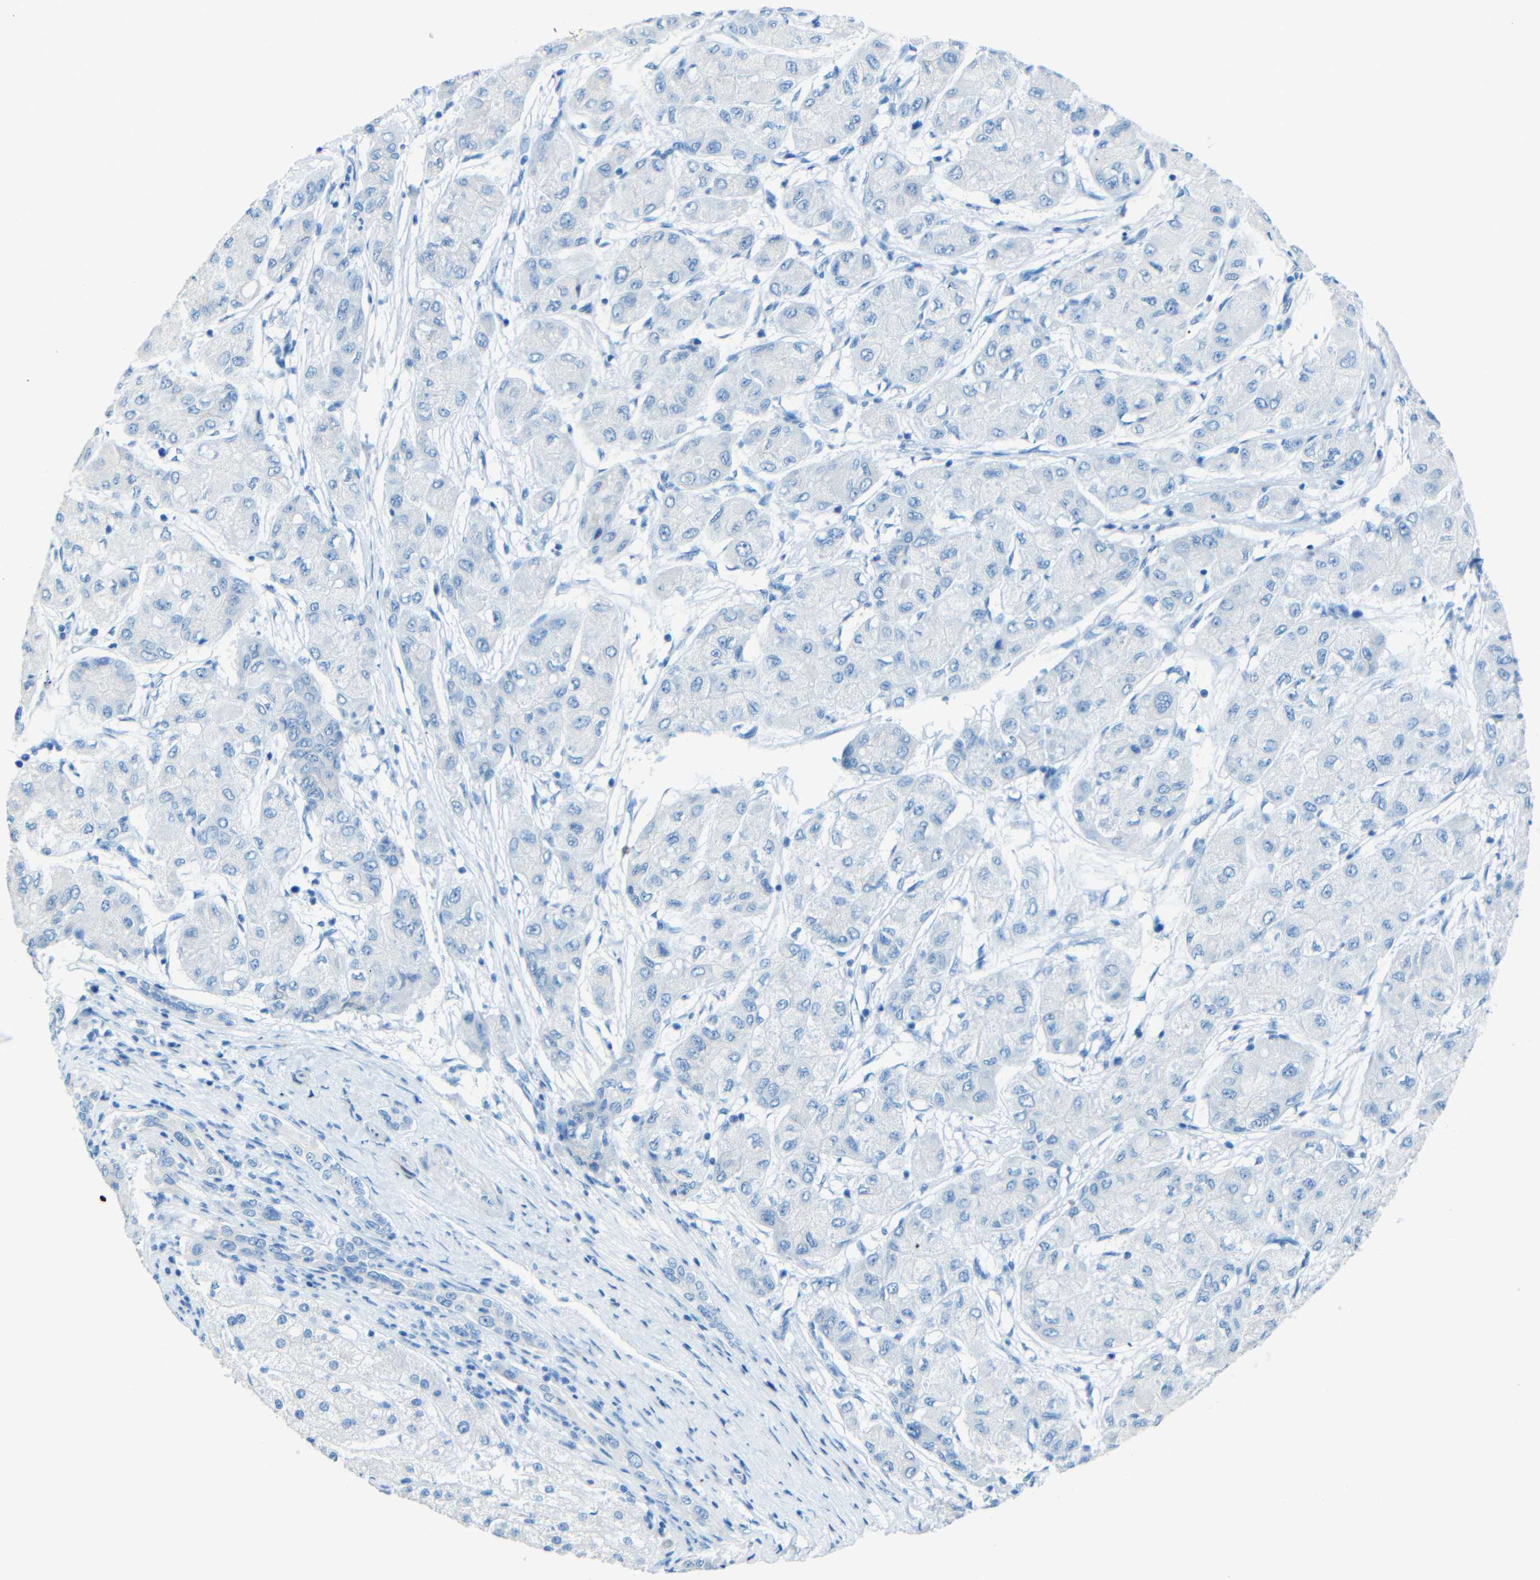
{"staining": {"intensity": "negative", "quantity": "none", "location": "none"}, "tissue": "liver cancer", "cell_type": "Tumor cells", "image_type": "cancer", "snomed": [{"axis": "morphology", "description": "Carcinoma, Hepatocellular, NOS"}, {"axis": "topography", "description": "Liver"}], "caption": "Hepatocellular carcinoma (liver) was stained to show a protein in brown. There is no significant positivity in tumor cells.", "gene": "TUBB4B", "patient": {"sex": "male", "age": 80}}